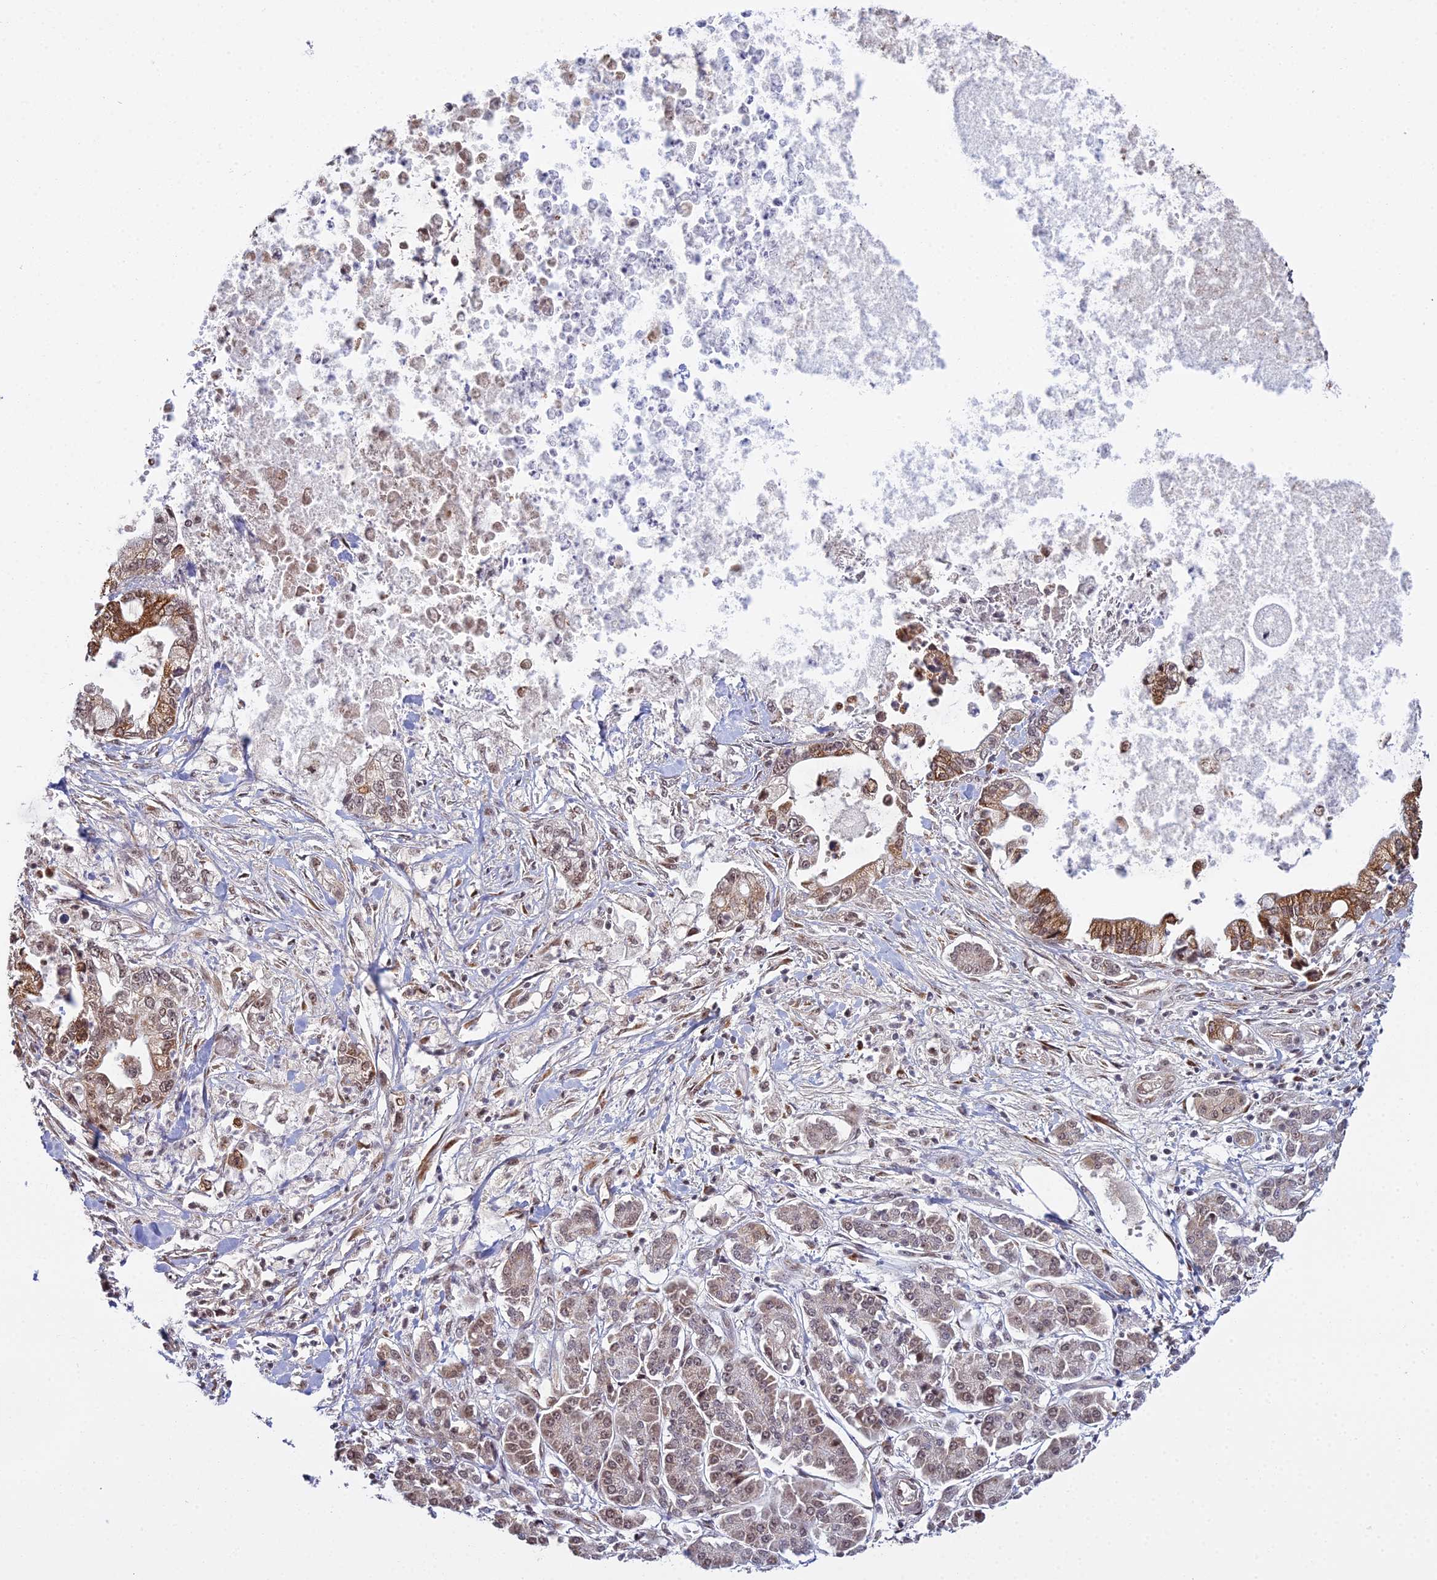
{"staining": {"intensity": "moderate", "quantity": ">75%", "location": "cytoplasmic/membranous,nuclear"}, "tissue": "pancreatic cancer", "cell_type": "Tumor cells", "image_type": "cancer", "snomed": [{"axis": "morphology", "description": "Adenocarcinoma, NOS"}, {"axis": "topography", "description": "Pancreas"}], "caption": "Protein expression analysis of human pancreatic cancer reveals moderate cytoplasmic/membranous and nuclear expression in approximately >75% of tumor cells.", "gene": "MEOX1", "patient": {"sex": "male", "age": 69}}